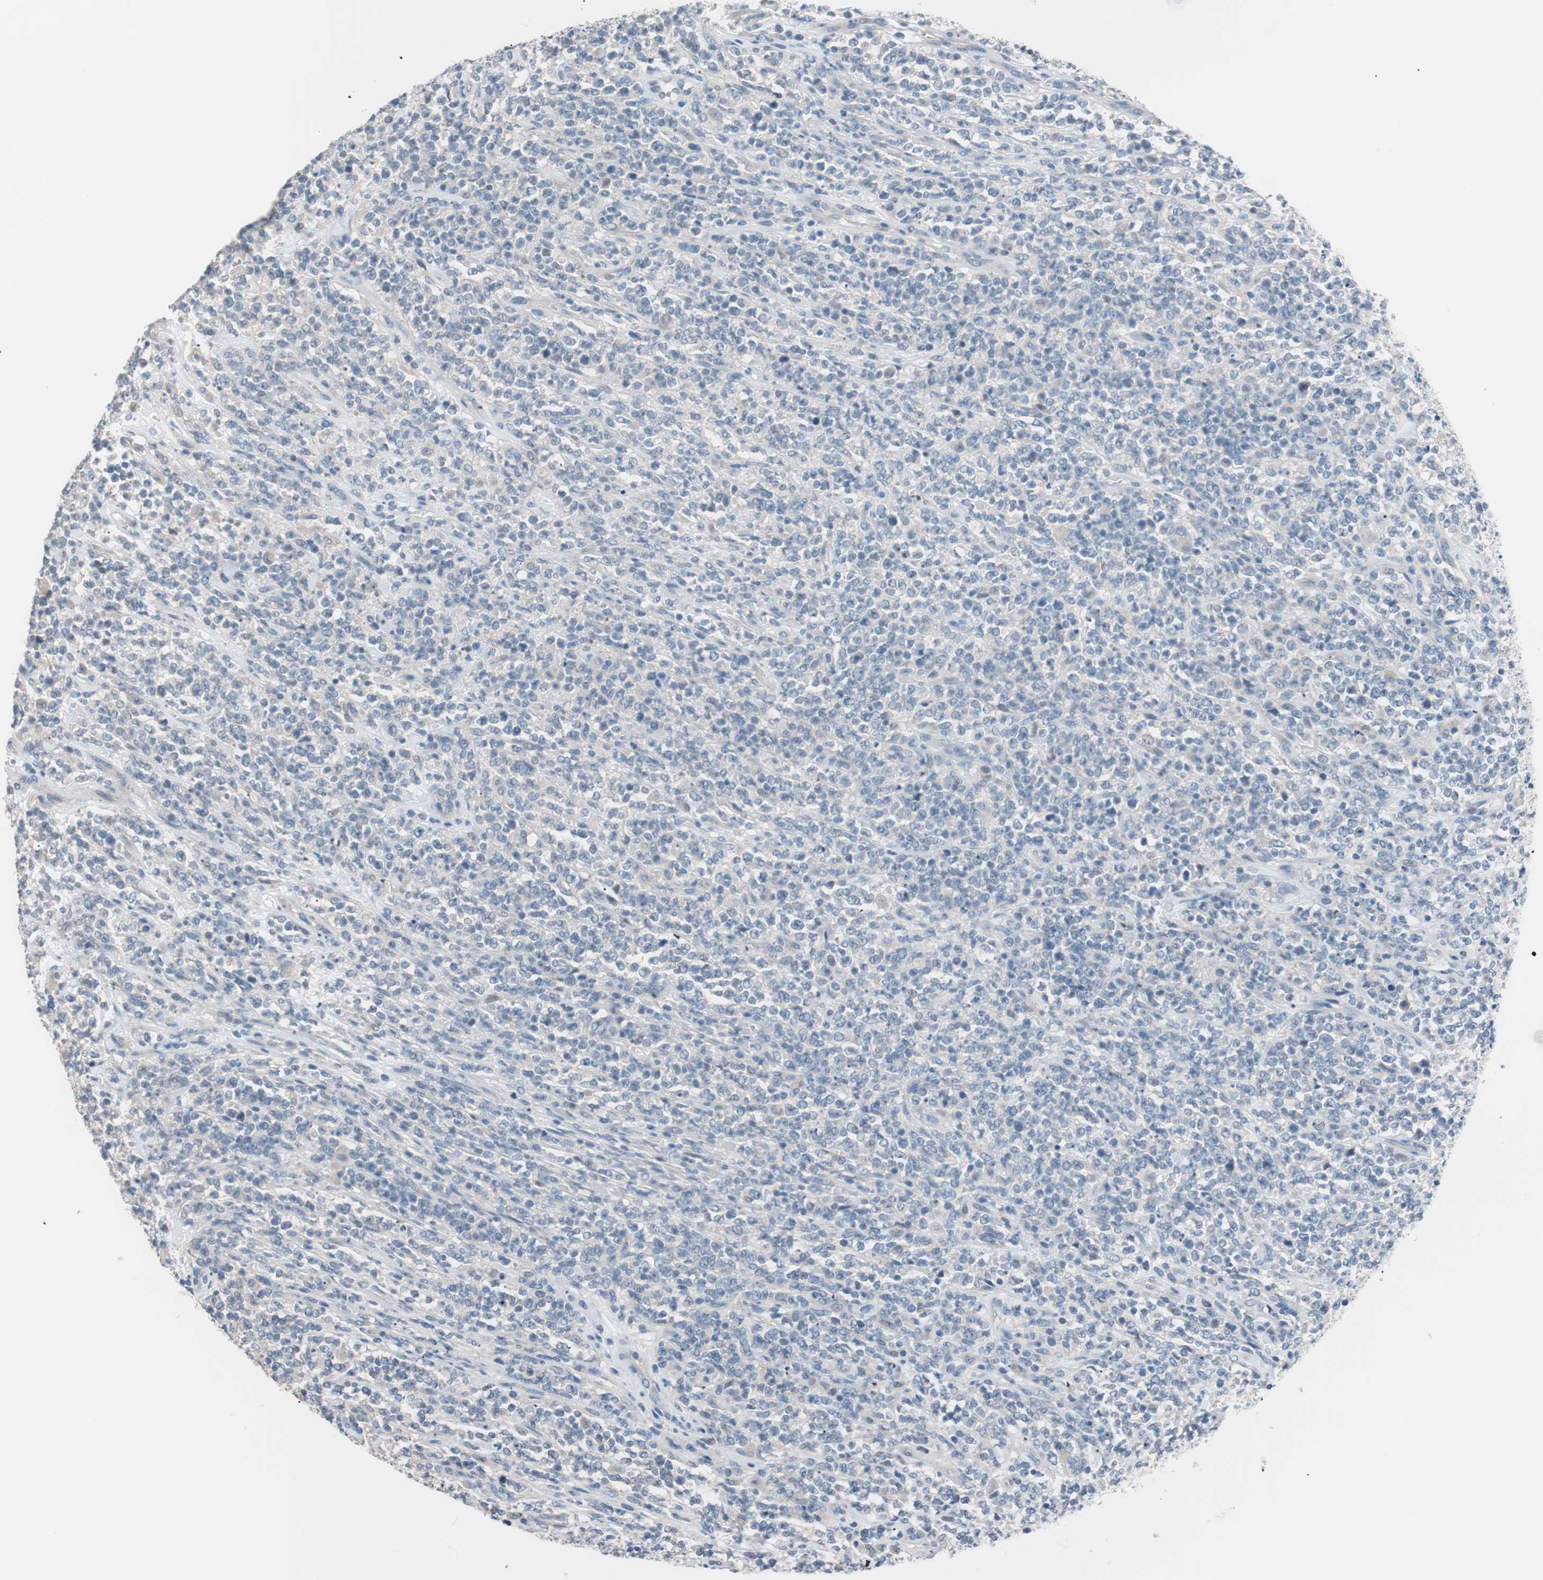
{"staining": {"intensity": "negative", "quantity": "none", "location": "none"}, "tissue": "lymphoma", "cell_type": "Tumor cells", "image_type": "cancer", "snomed": [{"axis": "morphology", "description": "Malignant lymphoma, non-Hodgkin's type, High grade"}, {"axis": "topography", "description": "Soft tissue"}], "caption": "A micrograph of human lymphoma is negative for staining in tumor cells.", "gene": "VIL1", "patient": {"sex": "male", "age": 18}}